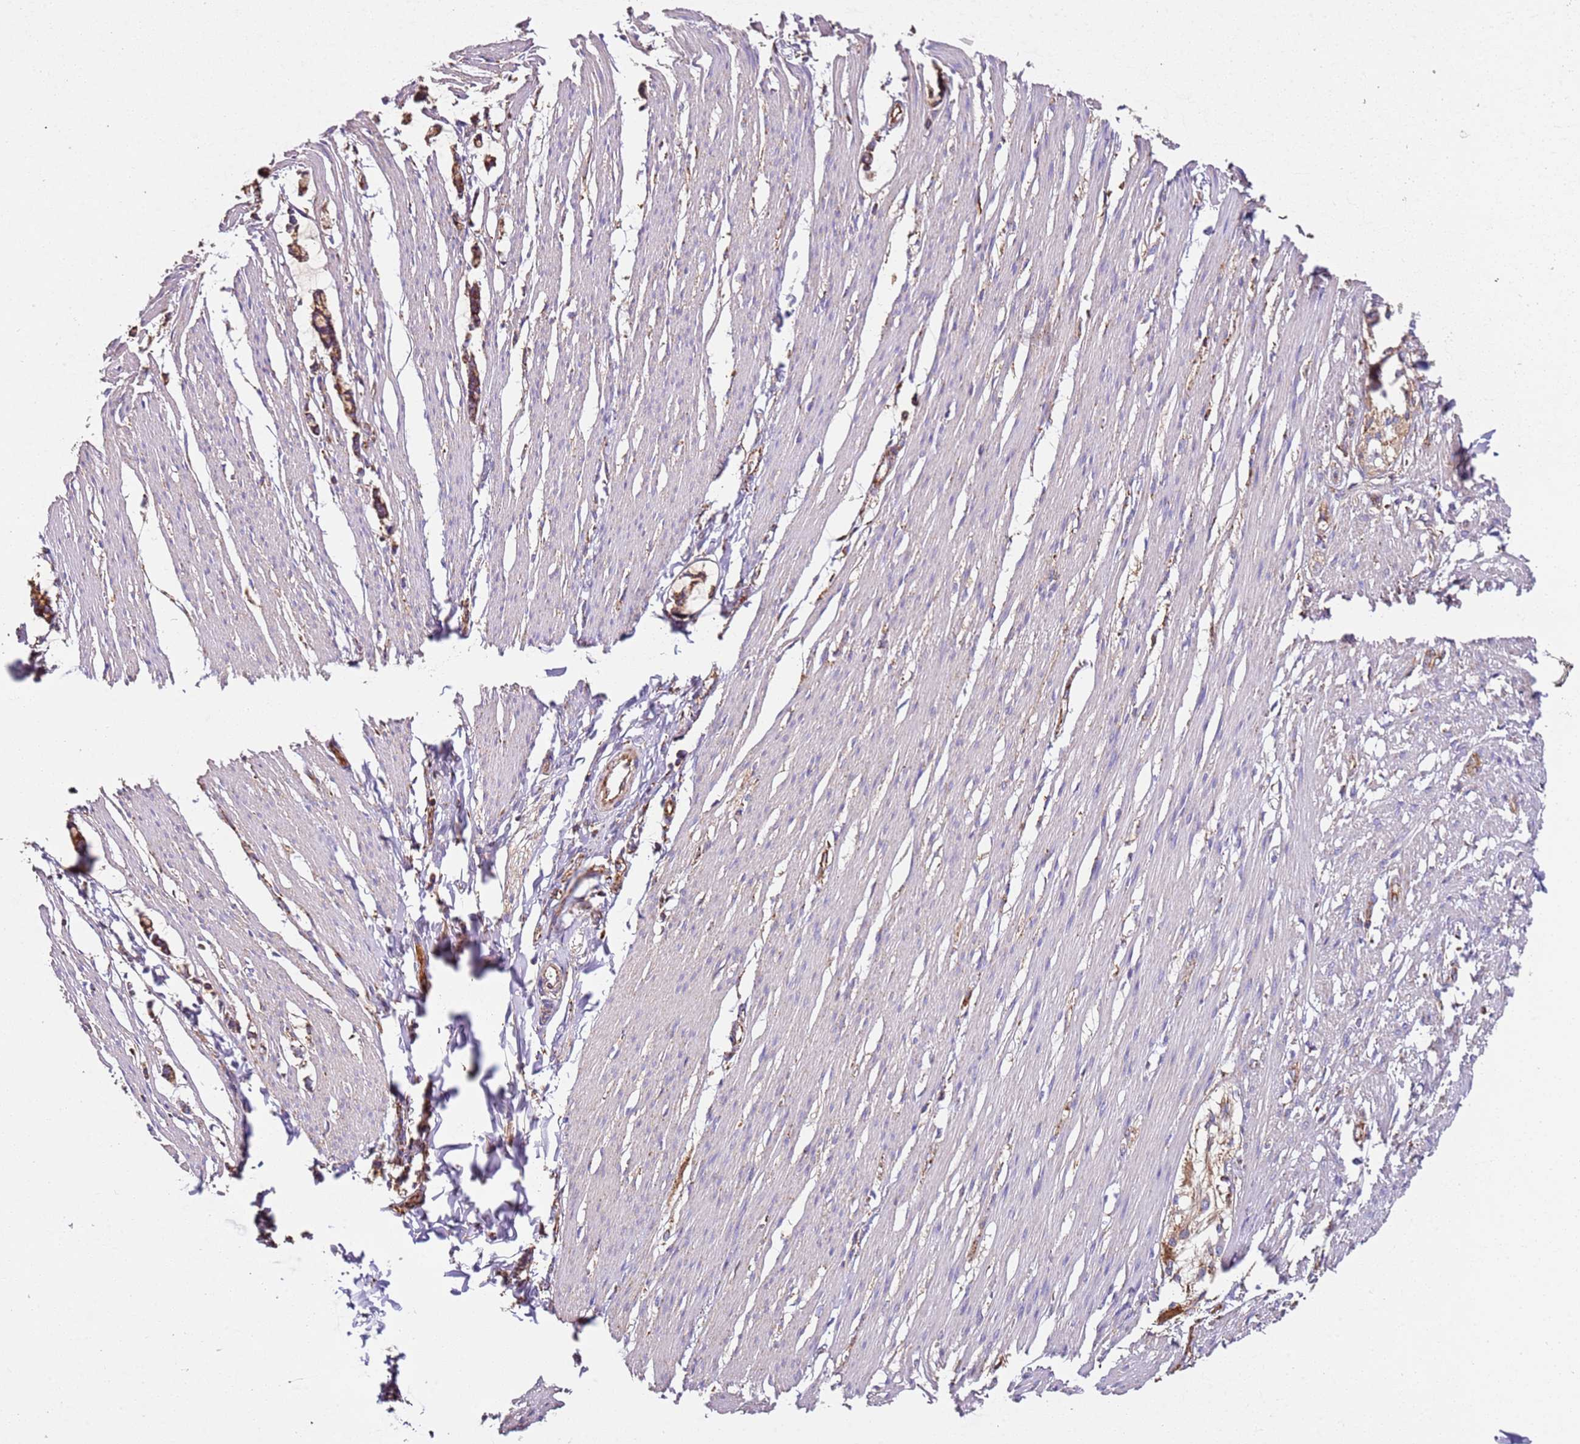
{"staining": {"intensity": "negative", "quantity": "none", "location": "none"}, "tissue": "smooth muscle", "cell_type": "Smooth muscle cells", "image_type": "normal", "snomed": [{"axis": "morphology", "description": "Normal tissue, NOS"}, {"axis": "morphology", "description": "Adenocarcinoma, NOS"}, {"axis": "topography", "description": "Colon"}, {"axis": "topography", "description": "Peripheral nerve tissue"}], "caption": "Smooth muscle cells are negative for protein expression in normal human smooth muscle. The staining is performed using DAB (3,3'-diaminobenzidine) brown chromogen with nuclei counter-stained in using hematoxylin.", "gene": "RMND5A", "patient": {"sex": "male", "age": 14}}